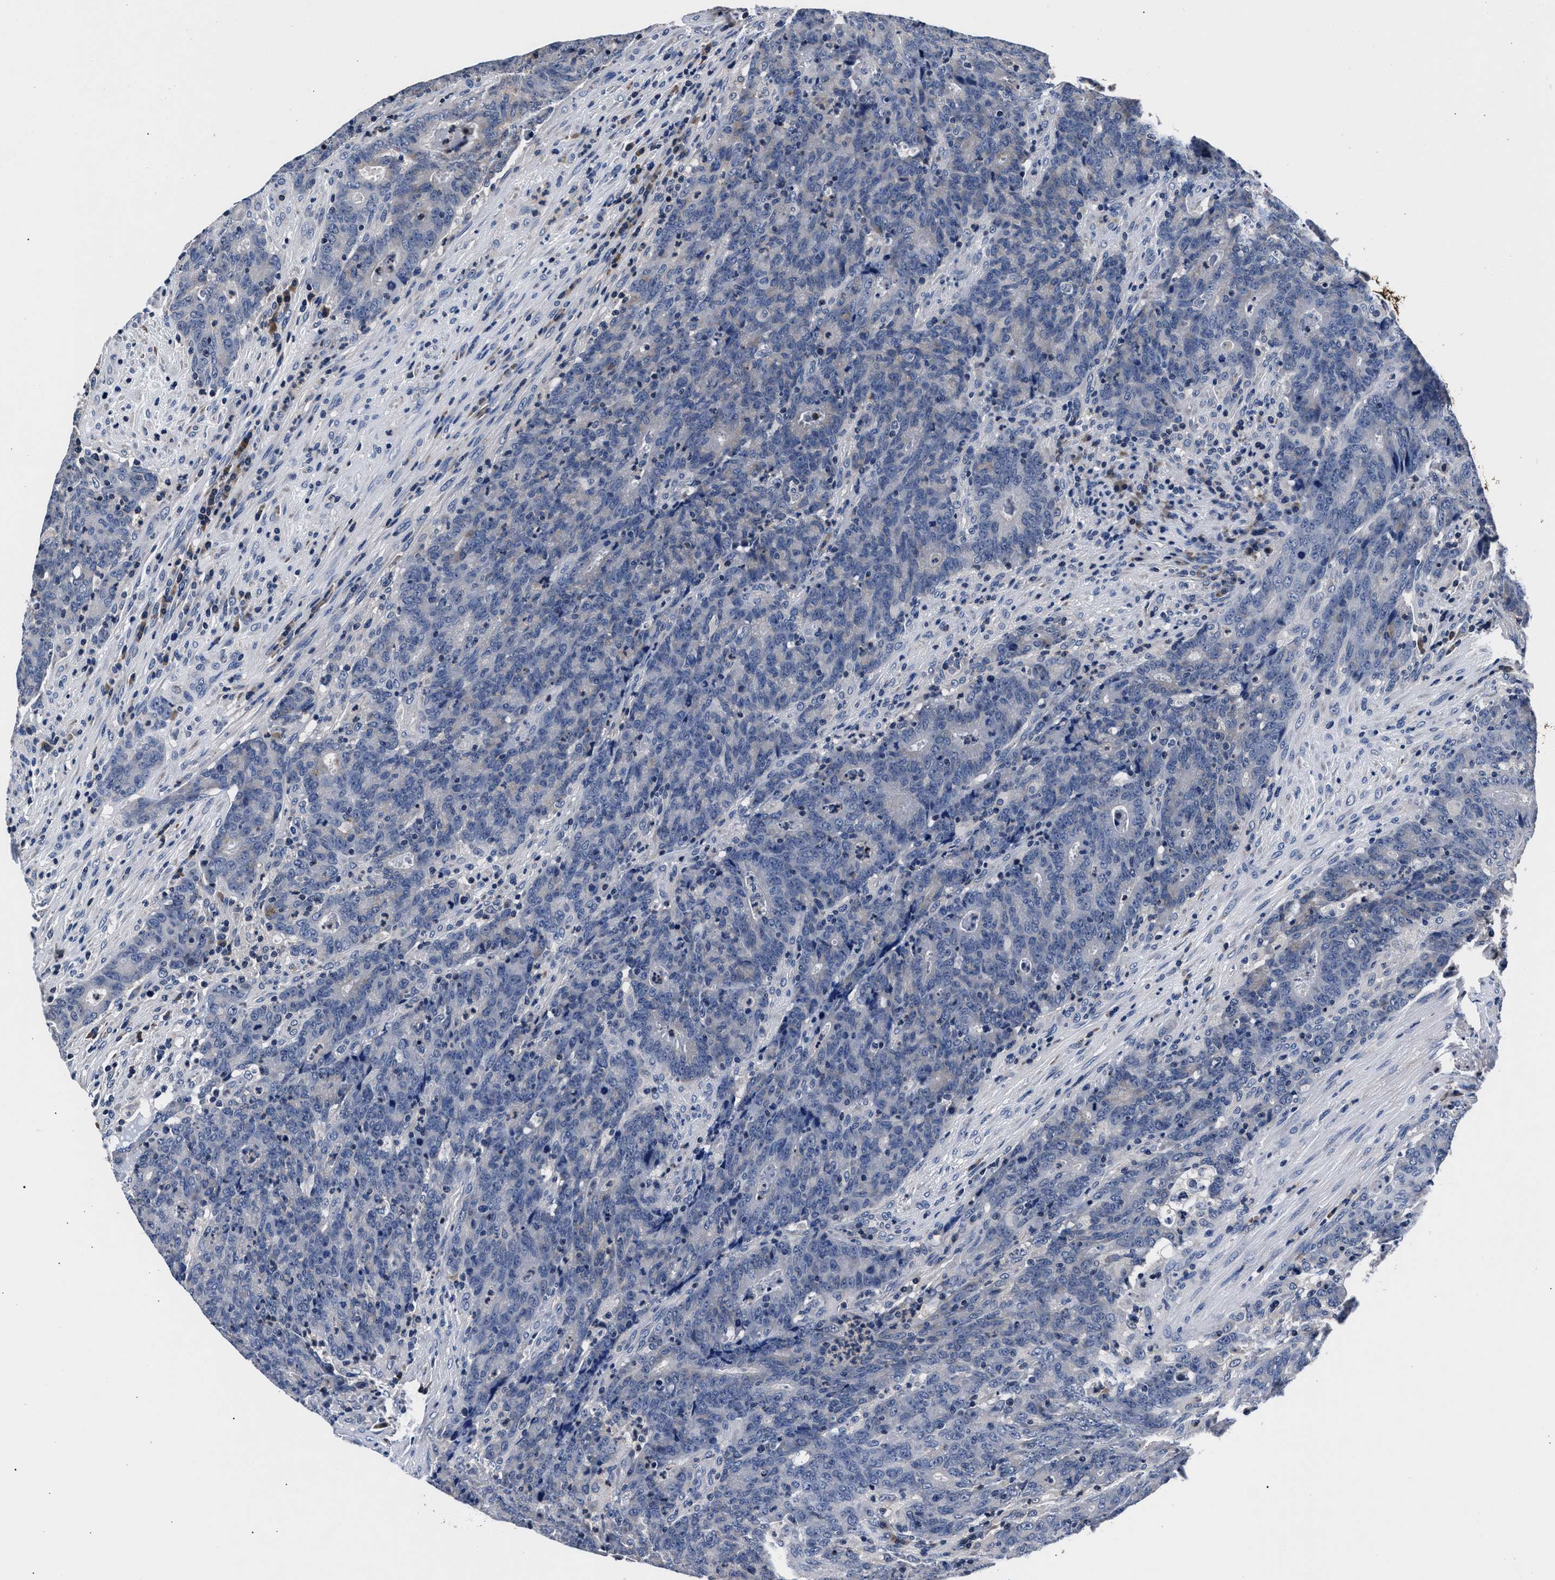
{"staining": {"intensity": "negative", "quantity": "none", "location": "none"}, "tissue": "colorectal cancer", "cell_type": "Tumor cells", "image_type": "cancer", "snomed": [{"axis": "morphology", "description": "Normal tissue, NOS"}, {"axis": "morphology", "description": "Adenocarcinoma, NOS"}, {"axis": "topography", "description": "Colon"}], "caption": "Immunohistochemistry (IHC) micrograph of colorectal cancer (adenocarcinoma) stained for a protein (brown), which demonstrates no expression in tumor cells. (Brightfield microscopy of DAB (3,3'-diaminobenzidine) immunohistochemistry at high magnification).", "gene": "PHF24", "patient": {"sex": "female", "age": 75}}